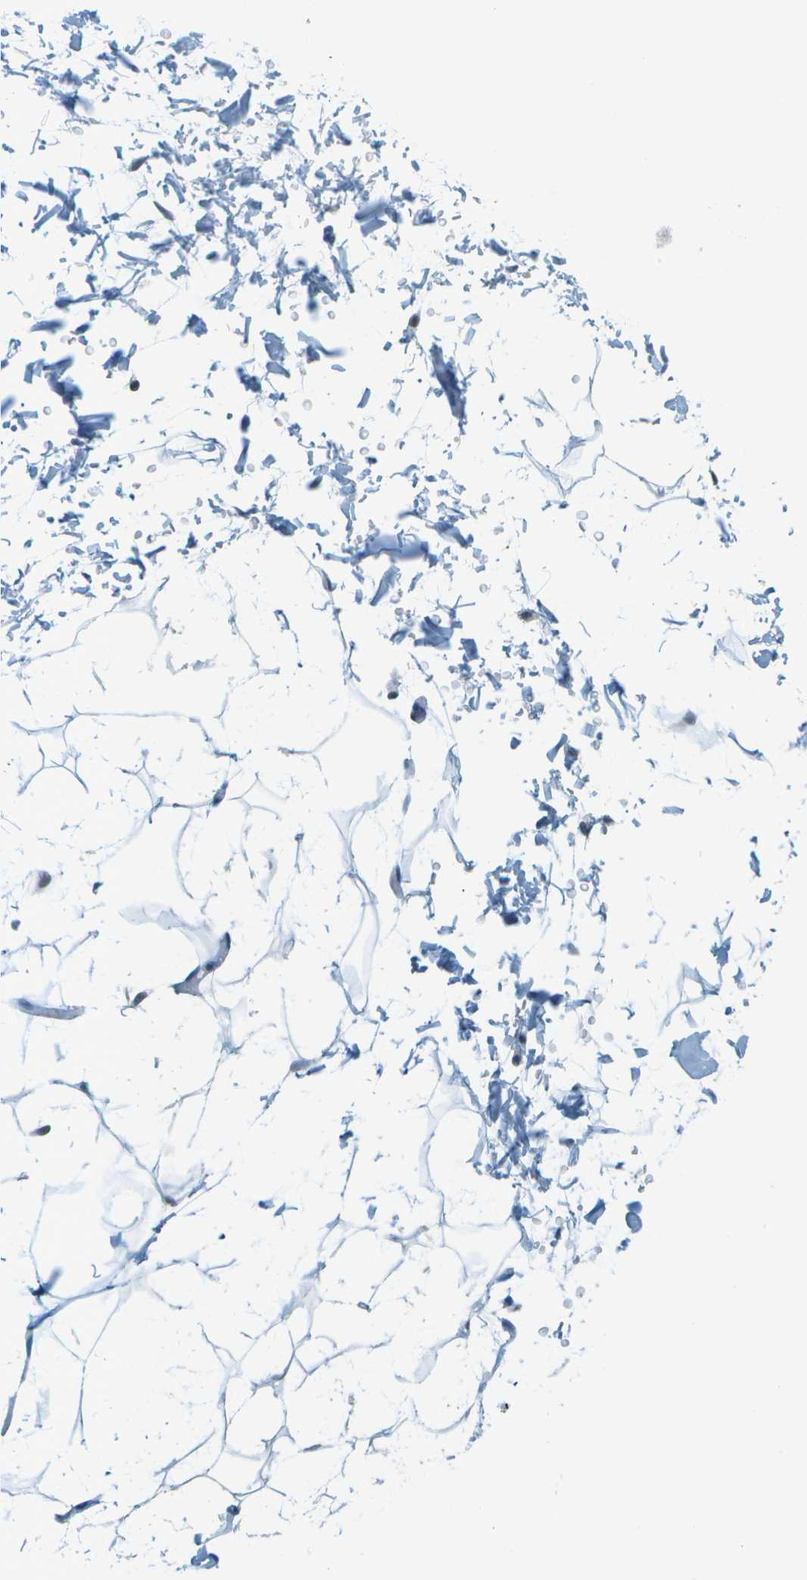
{"staining": {"intensity": "negative", "quantity": "none", "location": "none"}, "tissue": "adipose tissue", "cell_type": "Adipocytes", "image_type": "normal", "snomed": [{"axis": "morphology", "description": "Normal tissue, NOS"}, {"axis": "topography", "description": "Soft tissue"}], "caption": "This is an immunohistochemistry (IHC) photomicrograph of benign human adipose tissue. There is no expression in adipocytes.", "gene": "NEK11", "patient": {"sex": "male", "age": 72}}